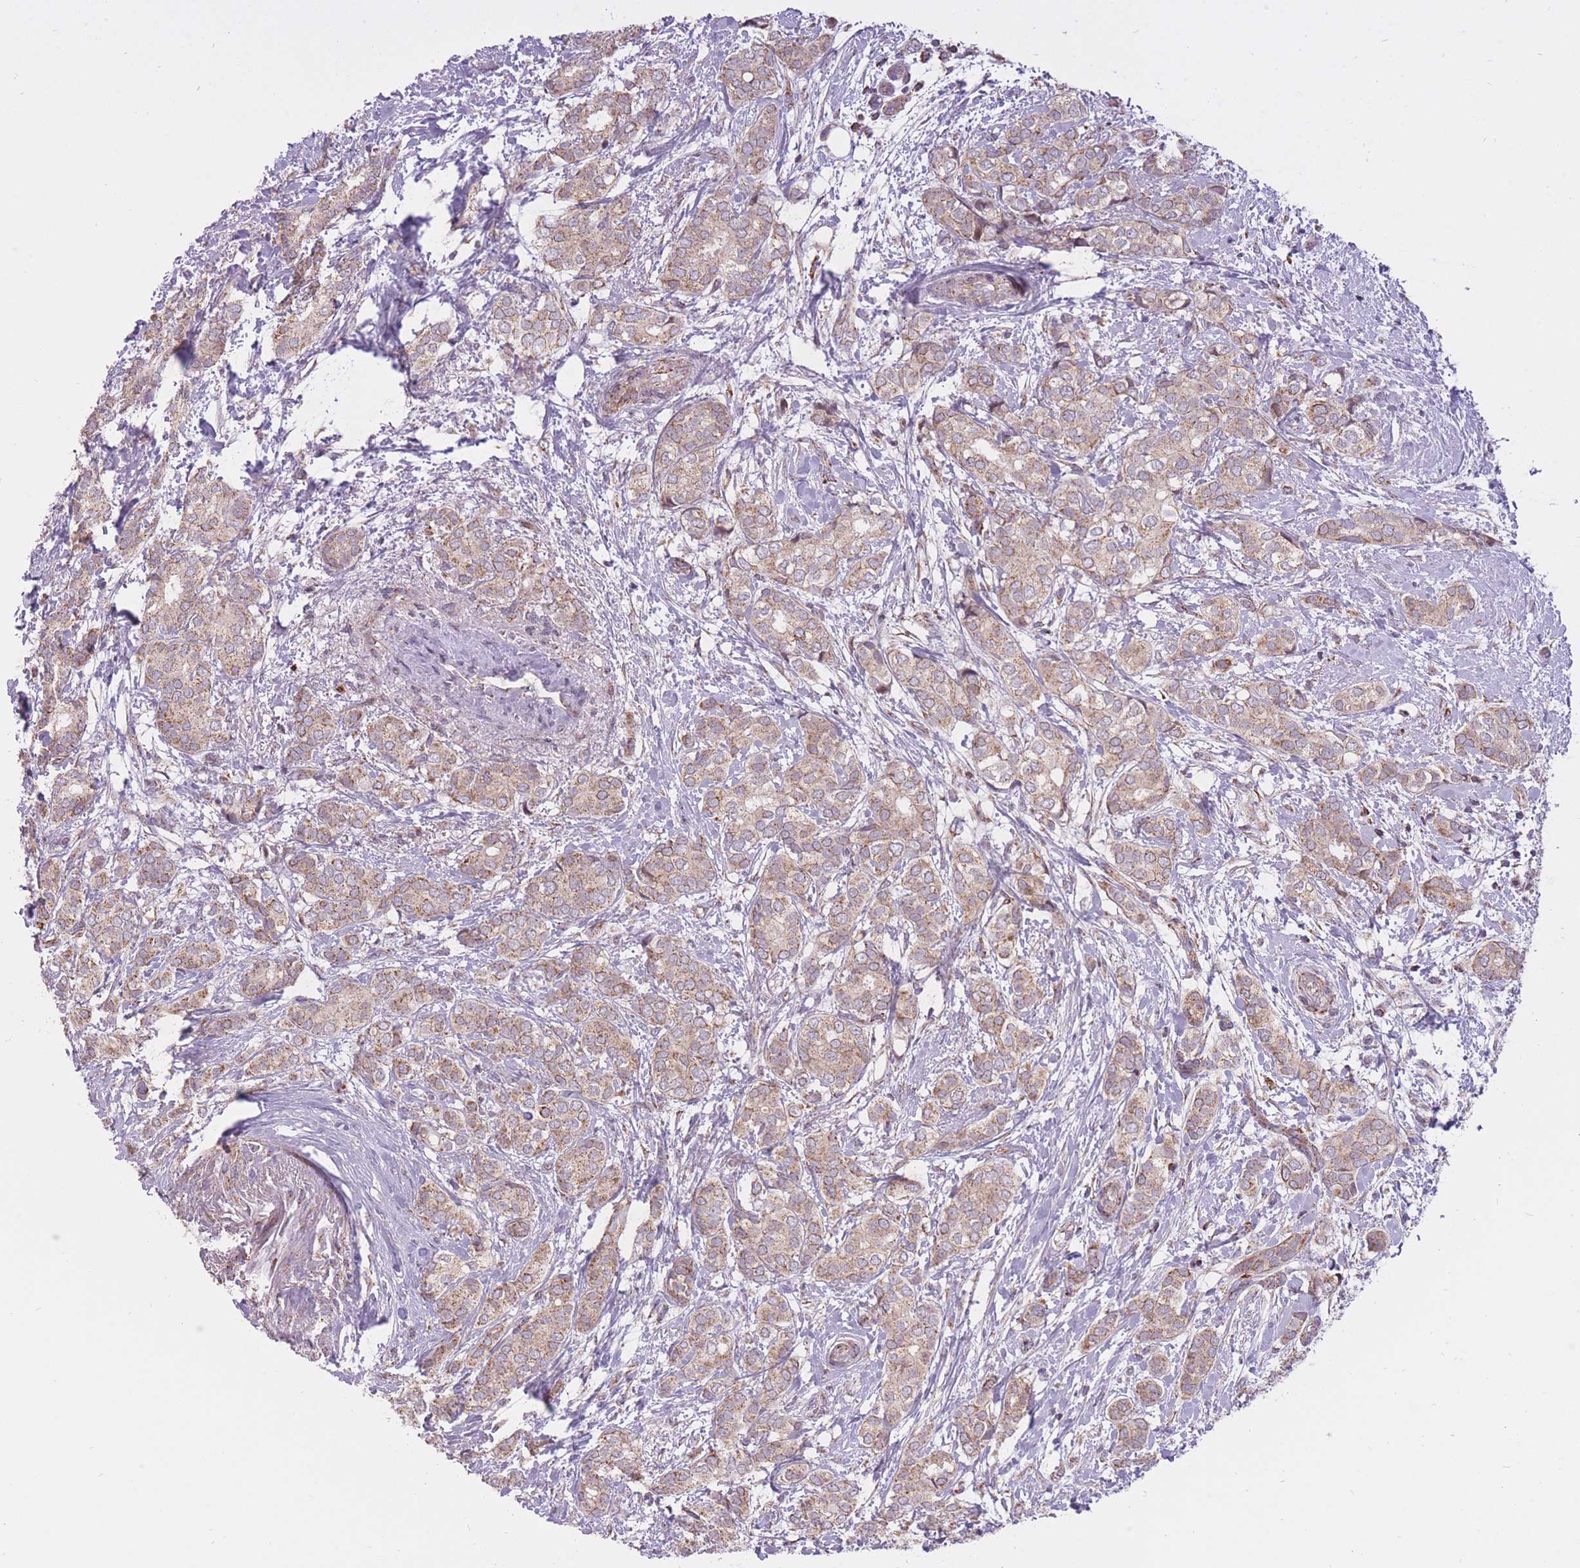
{"staining": {"intensity": "weak", "quantity": ">75%", "location": "cytoplasmic/membranous"}, "tissue": "breast cancer", "cell_type": "Tumor cells", "image_type": "cancer", "snomed": [{"axis": "morphology", "description": "Duct carcinoma"}, {"axis": "topography", "description": "Breast"}], "caption": "IHC photomicrograph of neoplastic tissue: human breast cancer stained using immunohistochemistry (IHC) demonstrates low levels of weak protein expression localized specifically in the cytoplasmic/membranous of tumor cells, appearing as a cytoplasmic/membranous brown color.", "gene": "LIN7C", "patient": {"sex": "female", "age": 73}}